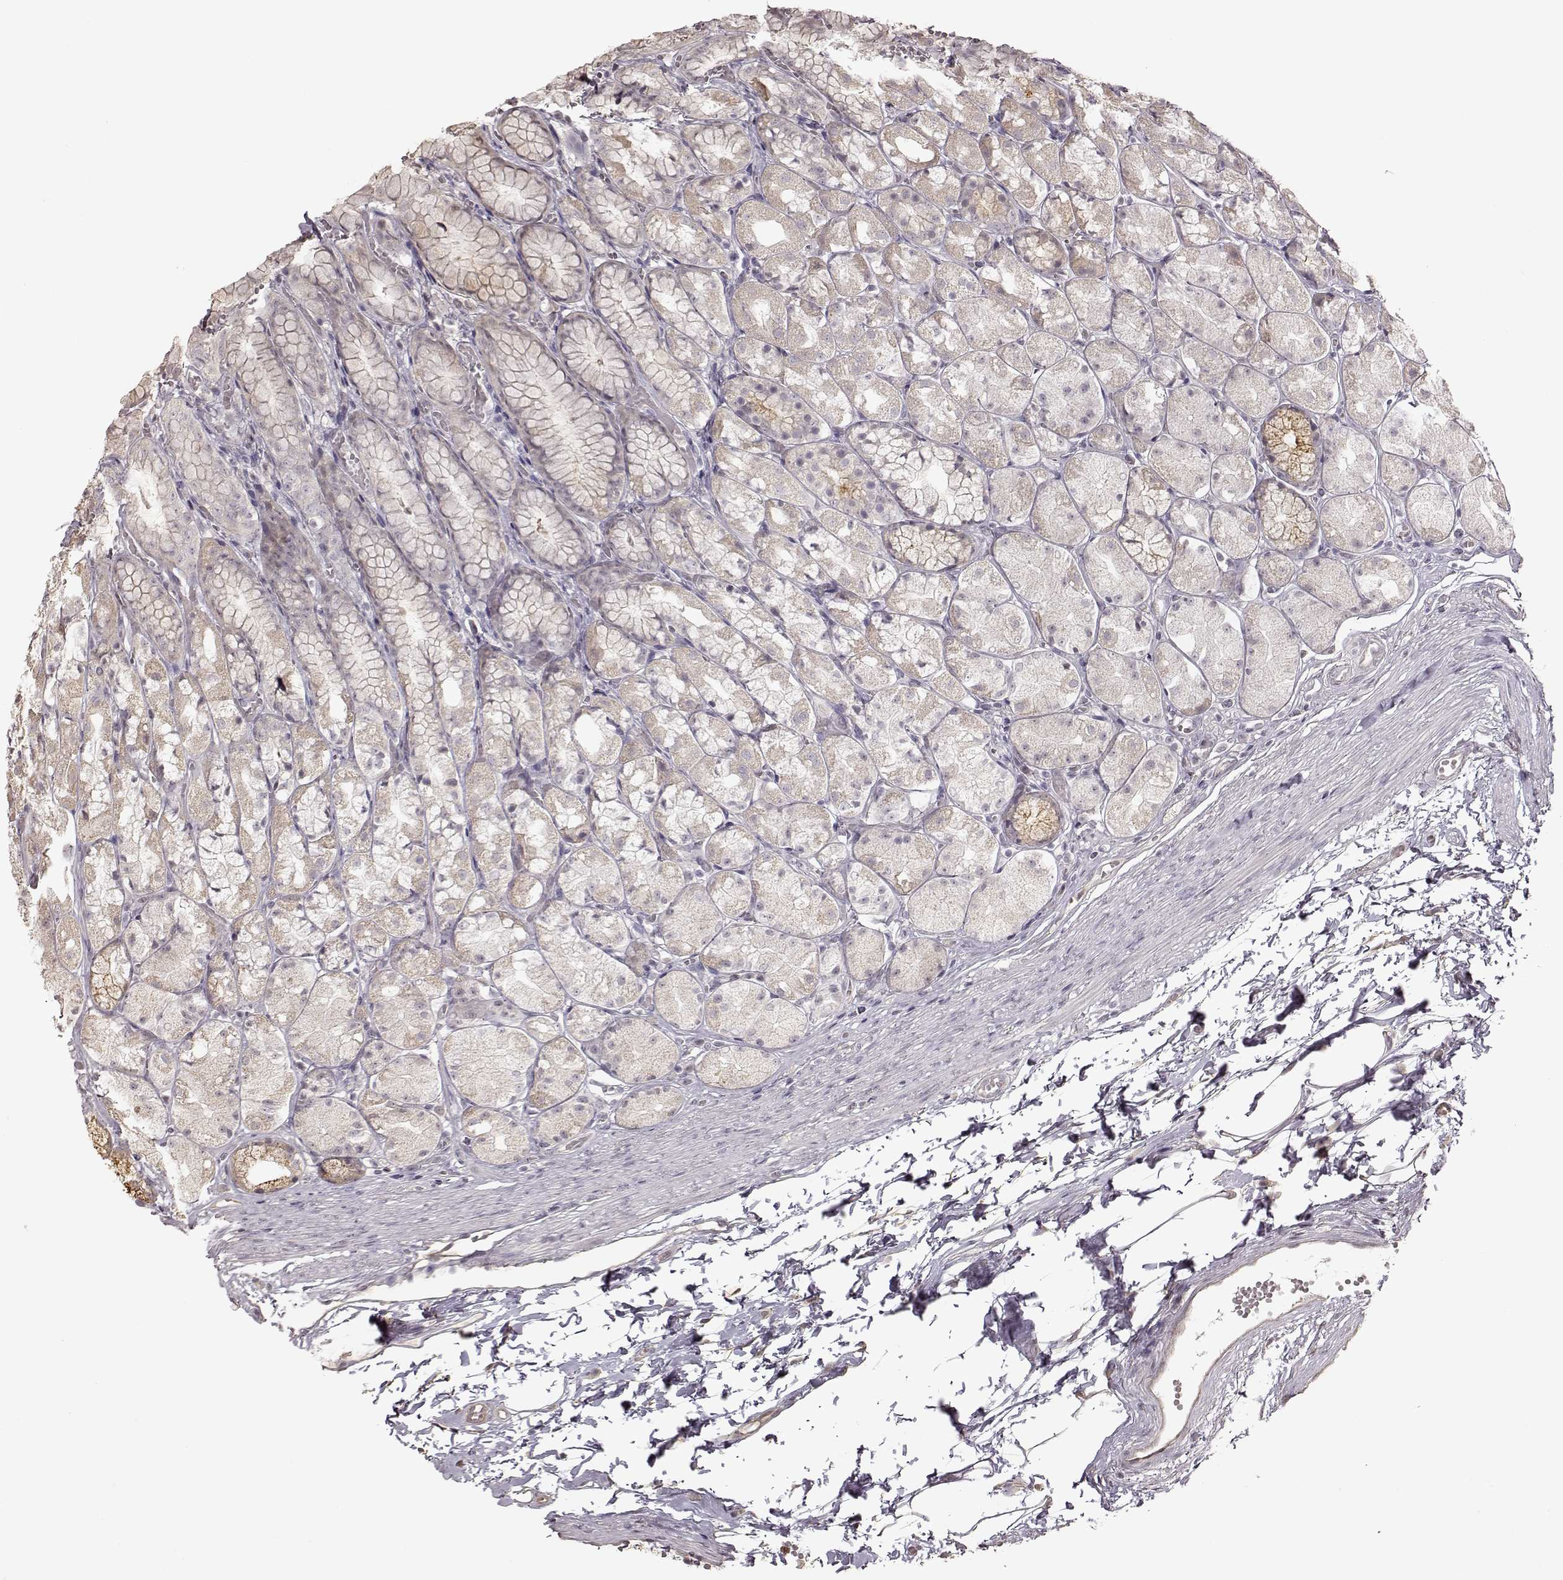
{"staining": {"intensity": "weak", "quantity": "25%-75%", "location": "cytoplasmic/membranous"}, "tissue": "stomach", "cell_type": "Glandular cells", "image_type": "normal", "snomed": [{"axis": "morphology", "description": "Normal tissue, NOS"}, {"axis": "topography", "description": "Stomach"}], "caption": "Protein analysis of benign stomach demonstrates weak cytoplasmic/membranous positivity in about 25%-75% of glandular cells. (IHC, brightfield microscopy, high magnification).", "gene": "CRB1", "patient": {"sex": "male", "age": 70}}